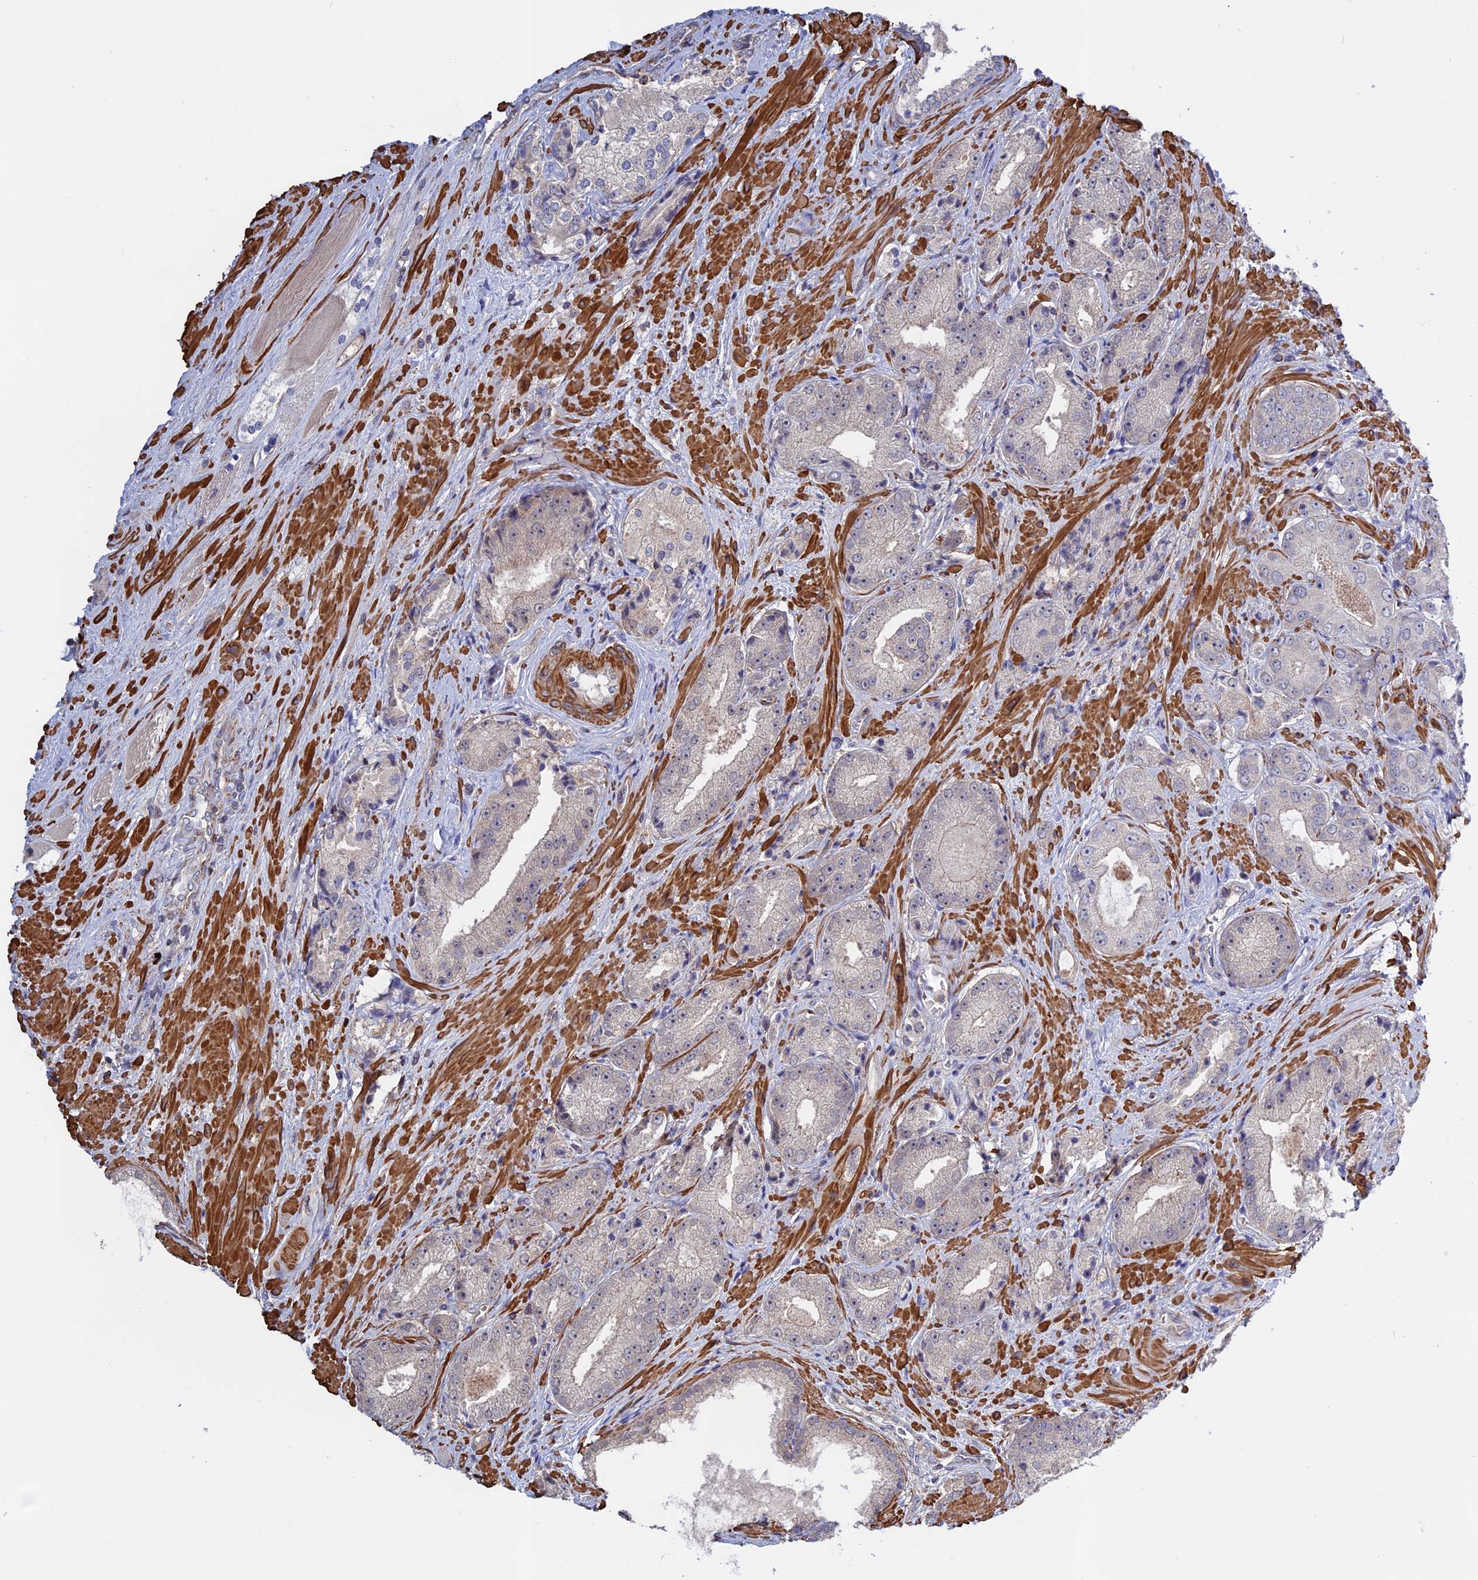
{"staining": {"intensity": "negative", "quantity": "none", "location": "none"}, "tissue": "prostate cancer", "cell_type": "Tumor cells", "image_type": "cancer", "snomed": [{"axis": "morphology", "description": "Adenocarcinoma, High grade"}, {"axis": "topography", "description": "Prostate"}], "caption": "Immunohistochemistry (IHC) micrograph of neoplastic tissue: human prostate high-grade adenocarcinoma stained with DAB displays no significant protein positivity in tumor cells.", "gene": "LYPD5", "patient": {"sex": "male", "age": 71}}